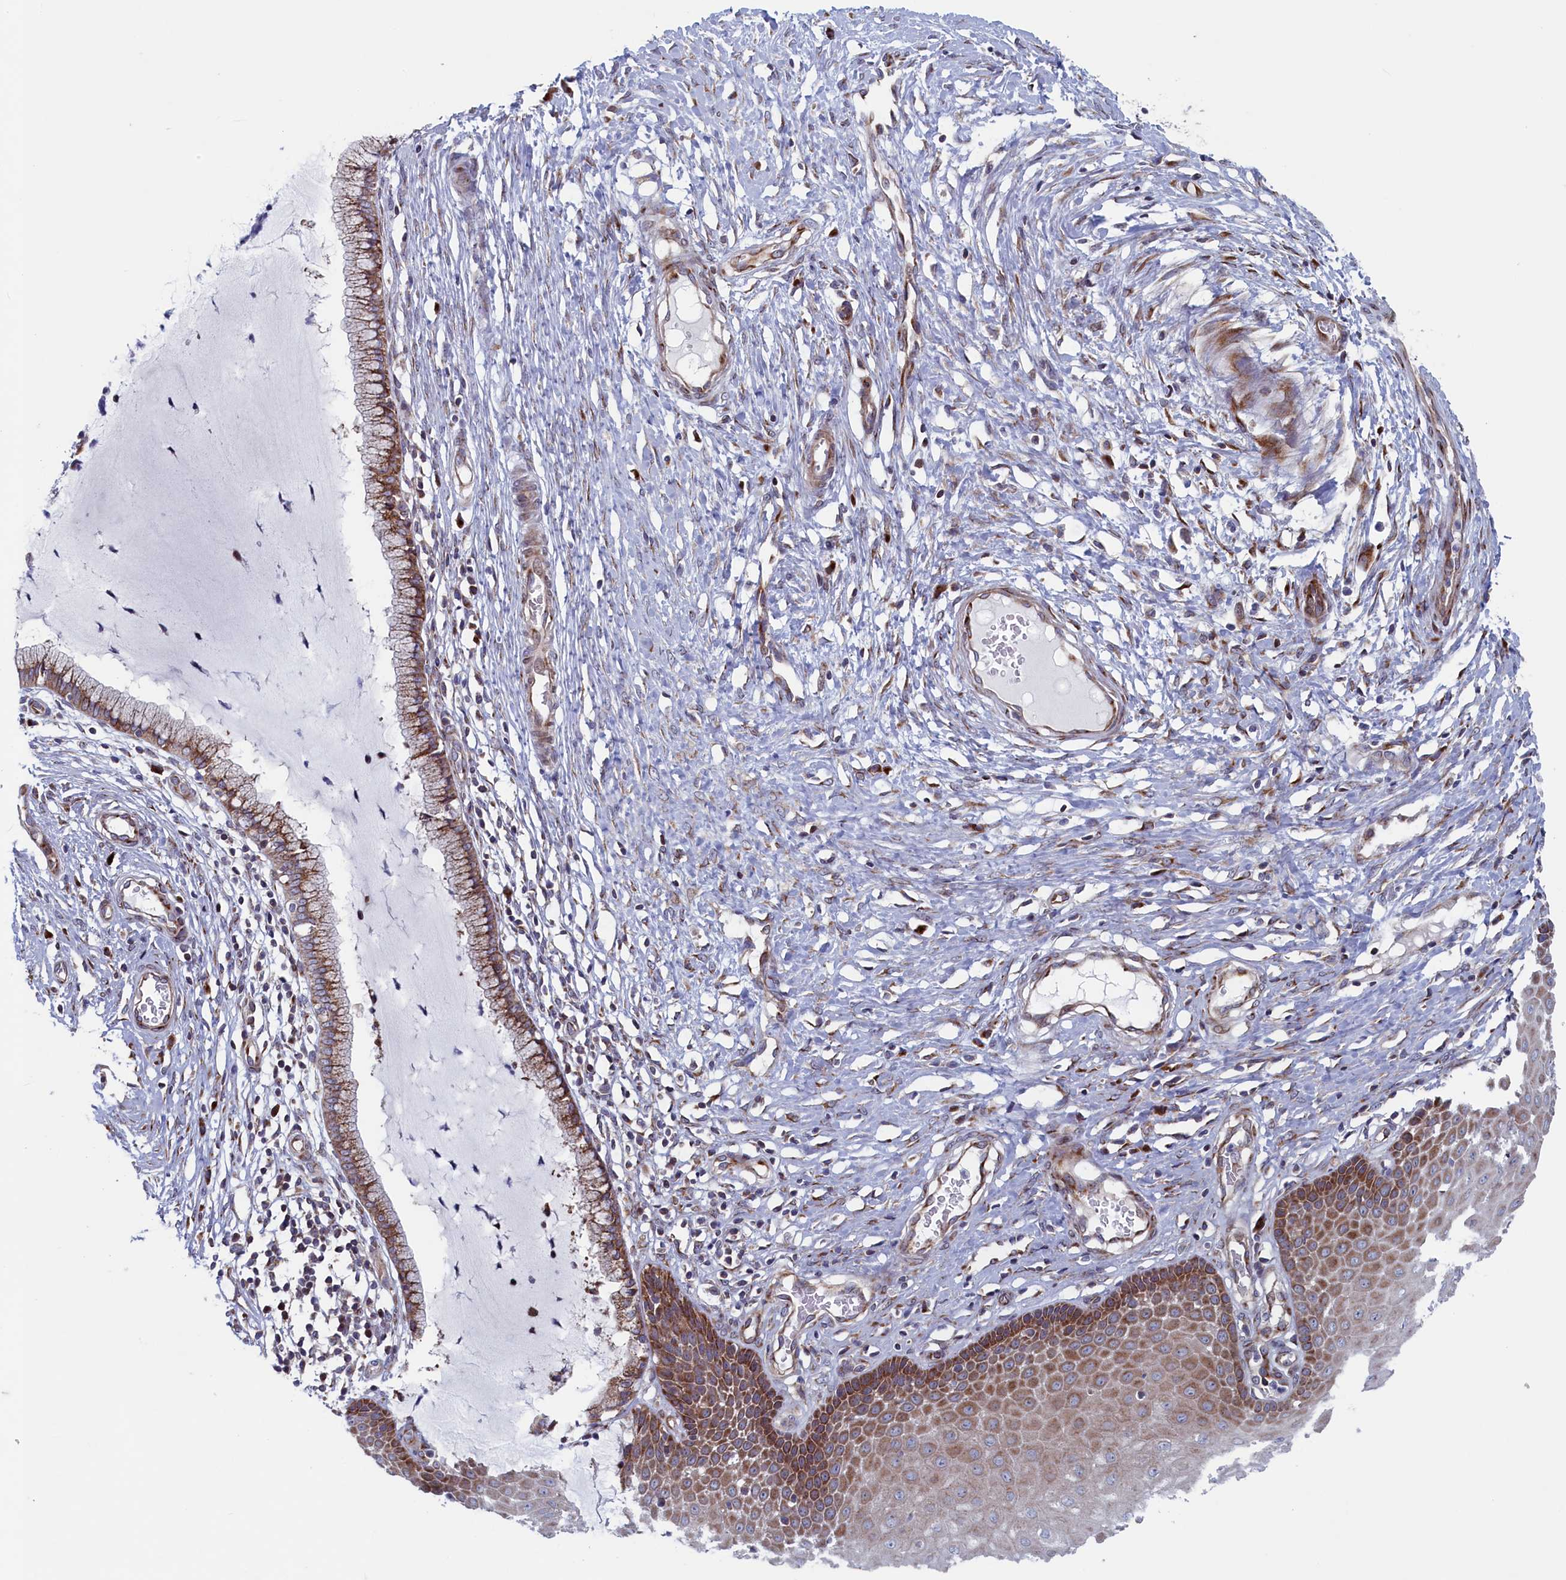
{"staining": {"intensity": "moderate", "quantity": ">75%", "location": "cytoplasmic/membranous"}, "tissue": "cervix", "cell_type": "Glandular cells", "image_type": "normal", "snomed": [{"axis": "morphology", "description": "Normal tissue, NOS"}, {"axis": "topography", "description": "Cervix"}], "caption": "Moderate cytoplasmic/membranous positivity for a protein is appreciated in about >75% of glandular cells of normal cervix using IHC.", "gene": "MTFMT", "patient": {"sex": "female", "age": 55}}